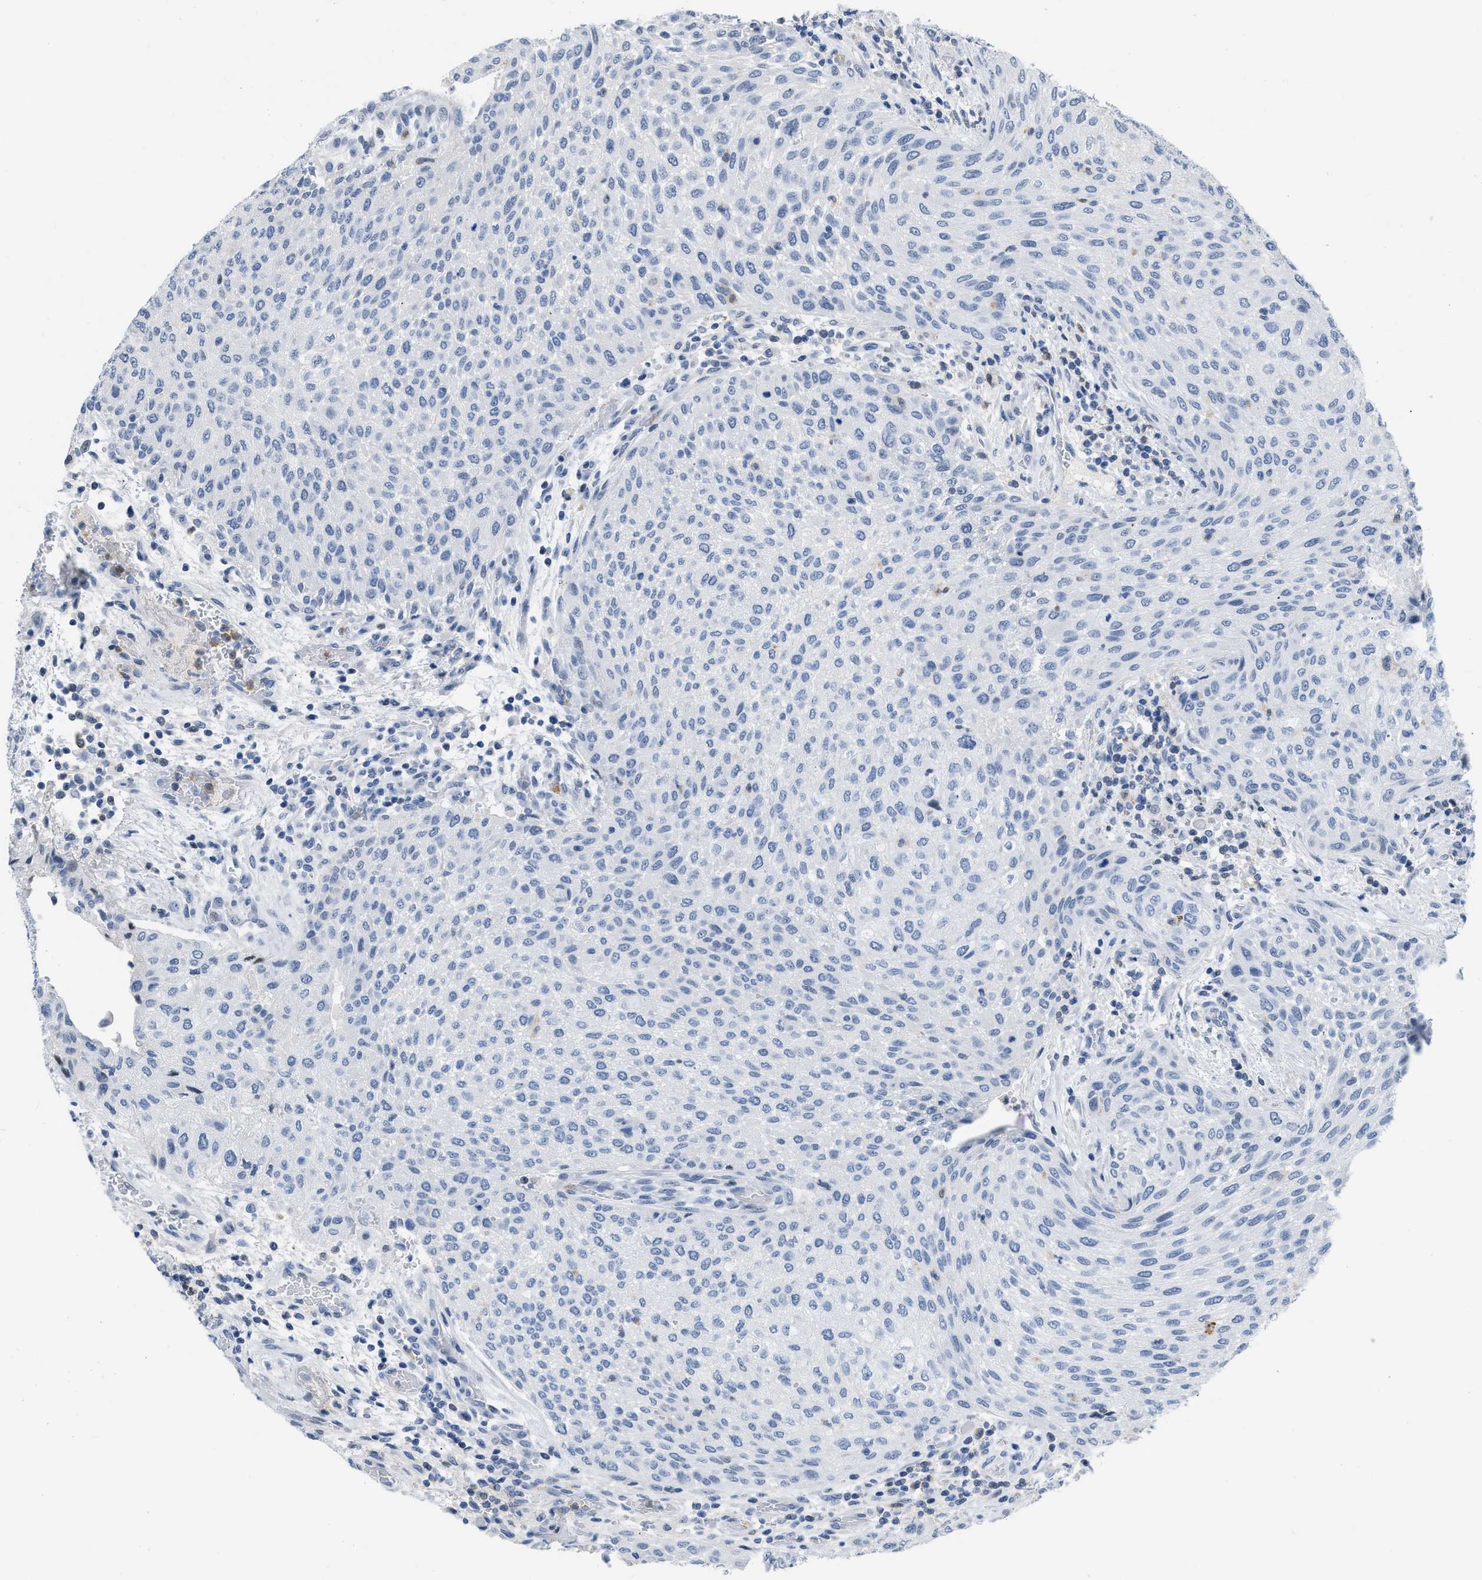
{"staining": {"intensity": "negative", "quantity": "none", "location": "none"}, "tissue": "urothelial cancer", "cell_type": "Tumor cells", "image_type": "cancer", "snomed": [{"axis": "morphology", "description": "Urothelial carcinoma, Low grade"}, {"axis": "morphology", "description": "Urothelial carcinoma, High grade"}, {"axis": "topography", "description": "Urinary bladder"}], "caption": "Immunohistochemistry of human urothelial carcinoma (low-grade) reveals no staining in tumor cells.", "gene": "BOLL", "patient": {"sex": "male", "age": 35}}